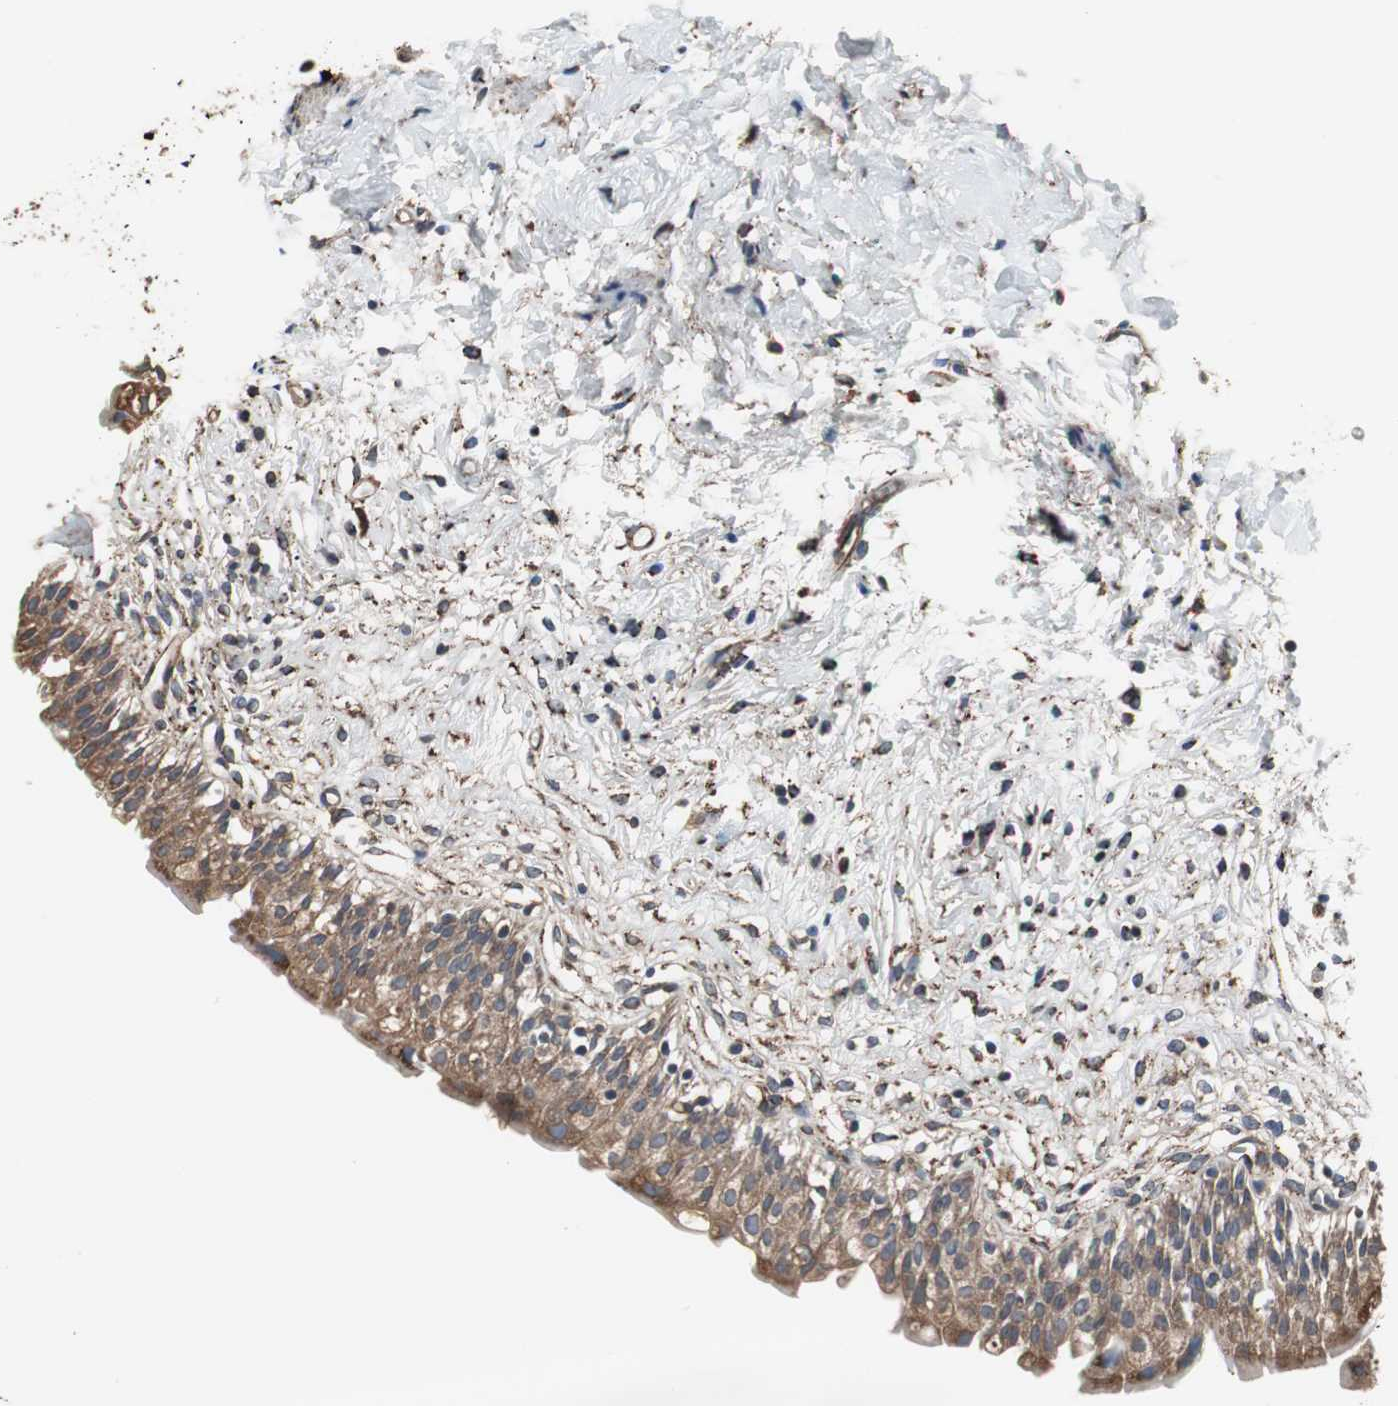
{"staining": {"intensity": "moderate", "quantity": ">75%", "location": "cytoplasmic/membranous"}, "tissue": "urinary bladder", "cell_type": "Urothelial cells", "image_type": "normal", "snomed": [{"axis": "morphology", "description": "Normal tissue, NOS"}, {"axis": "topography", "description": "Urinary bladder"}], "caption": "The photomicrograph shows staining of benign urinary bladder, revealing moderate cytoplasmic/membranous protein staining (brown color) within urothelial cells. The staining is performed using DAB (3,3'-diaminobenzidine) brown chromogen to label protein expression. The nuclei are counter-stained blue using hematoxylin.", "gene": "CALU", "patient": {"sex": "female", "age": 80}}